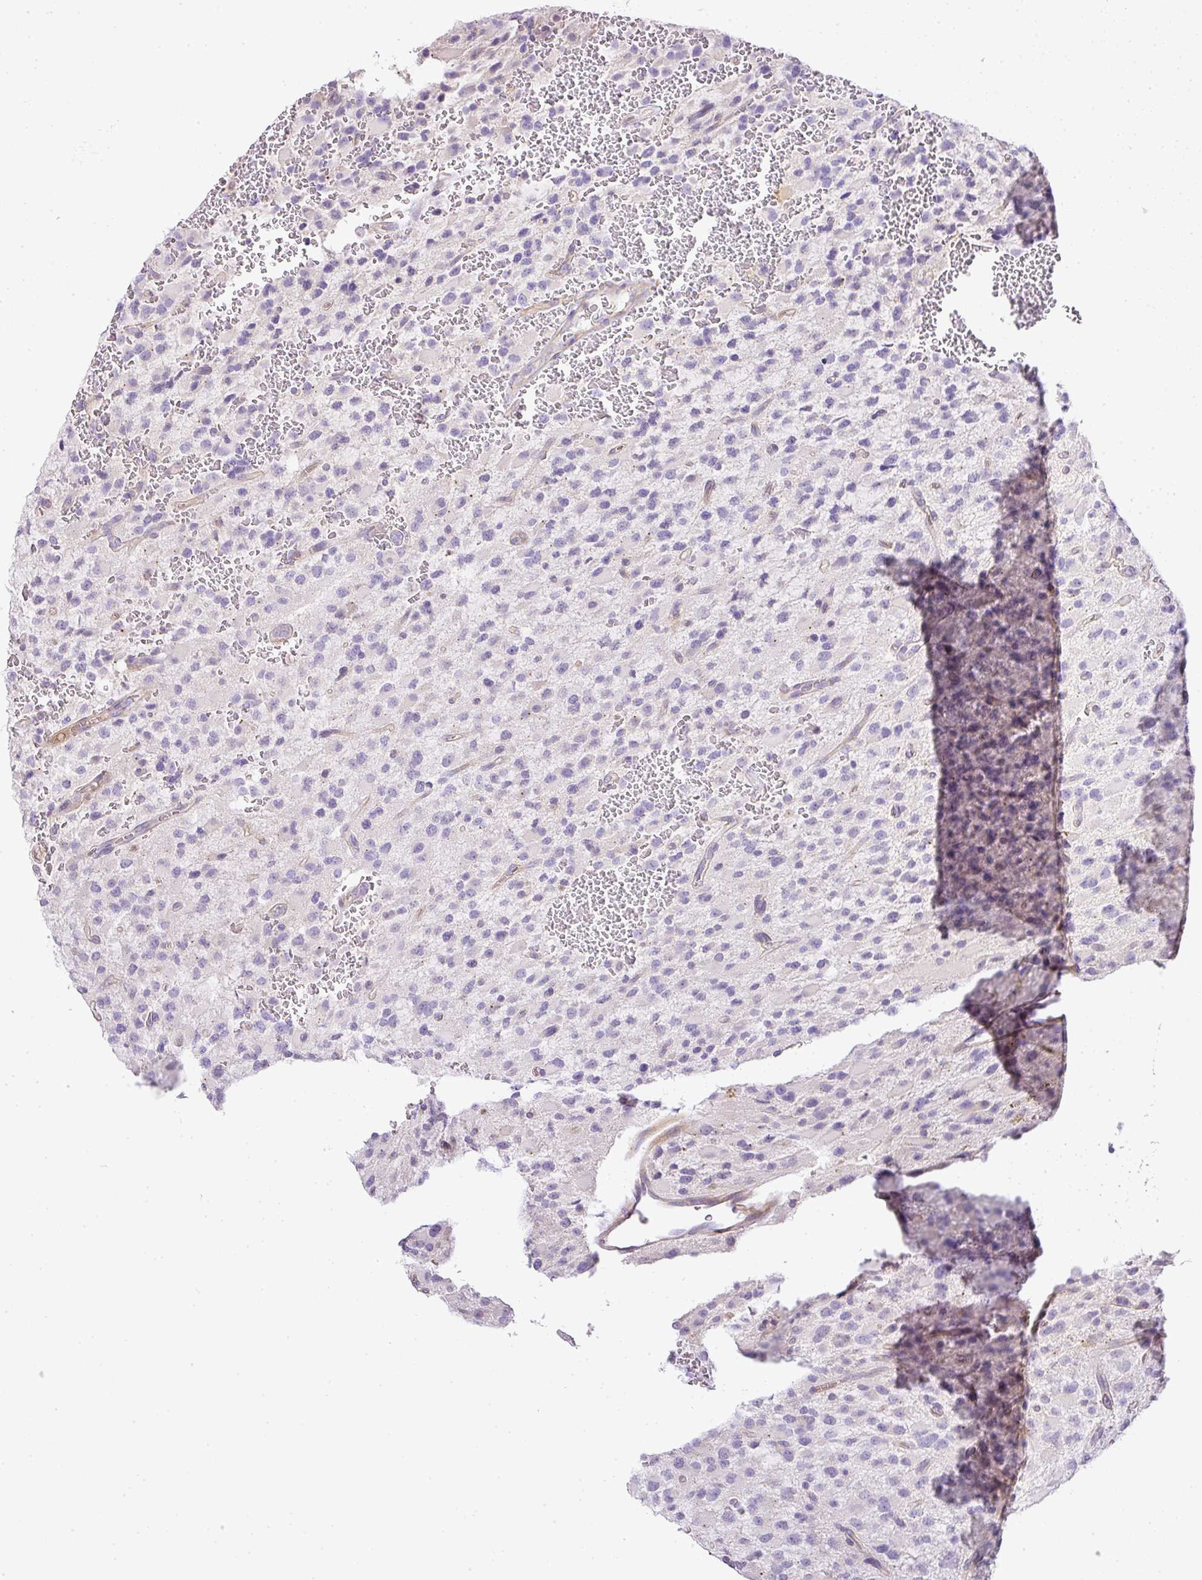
{"staining": {"intensity": "negative", "quantity": "none", "location": "none"}, "tissue": "glioma", "cell_type": "Tumor cells", "image_type": "cancer", "snomed": [{"axis": "morphology", "description": "Glioma, malignant, High grade"}, {"axis": "topography", "description": "Brain"}], "caption": "Immunohistochemistry image of neoplastic tissue: human glioma stained with DAB shows no significant protein positivity in tumor cells.", "gene": "RAX2", "patient": {"sex": "male", "age": 34}}